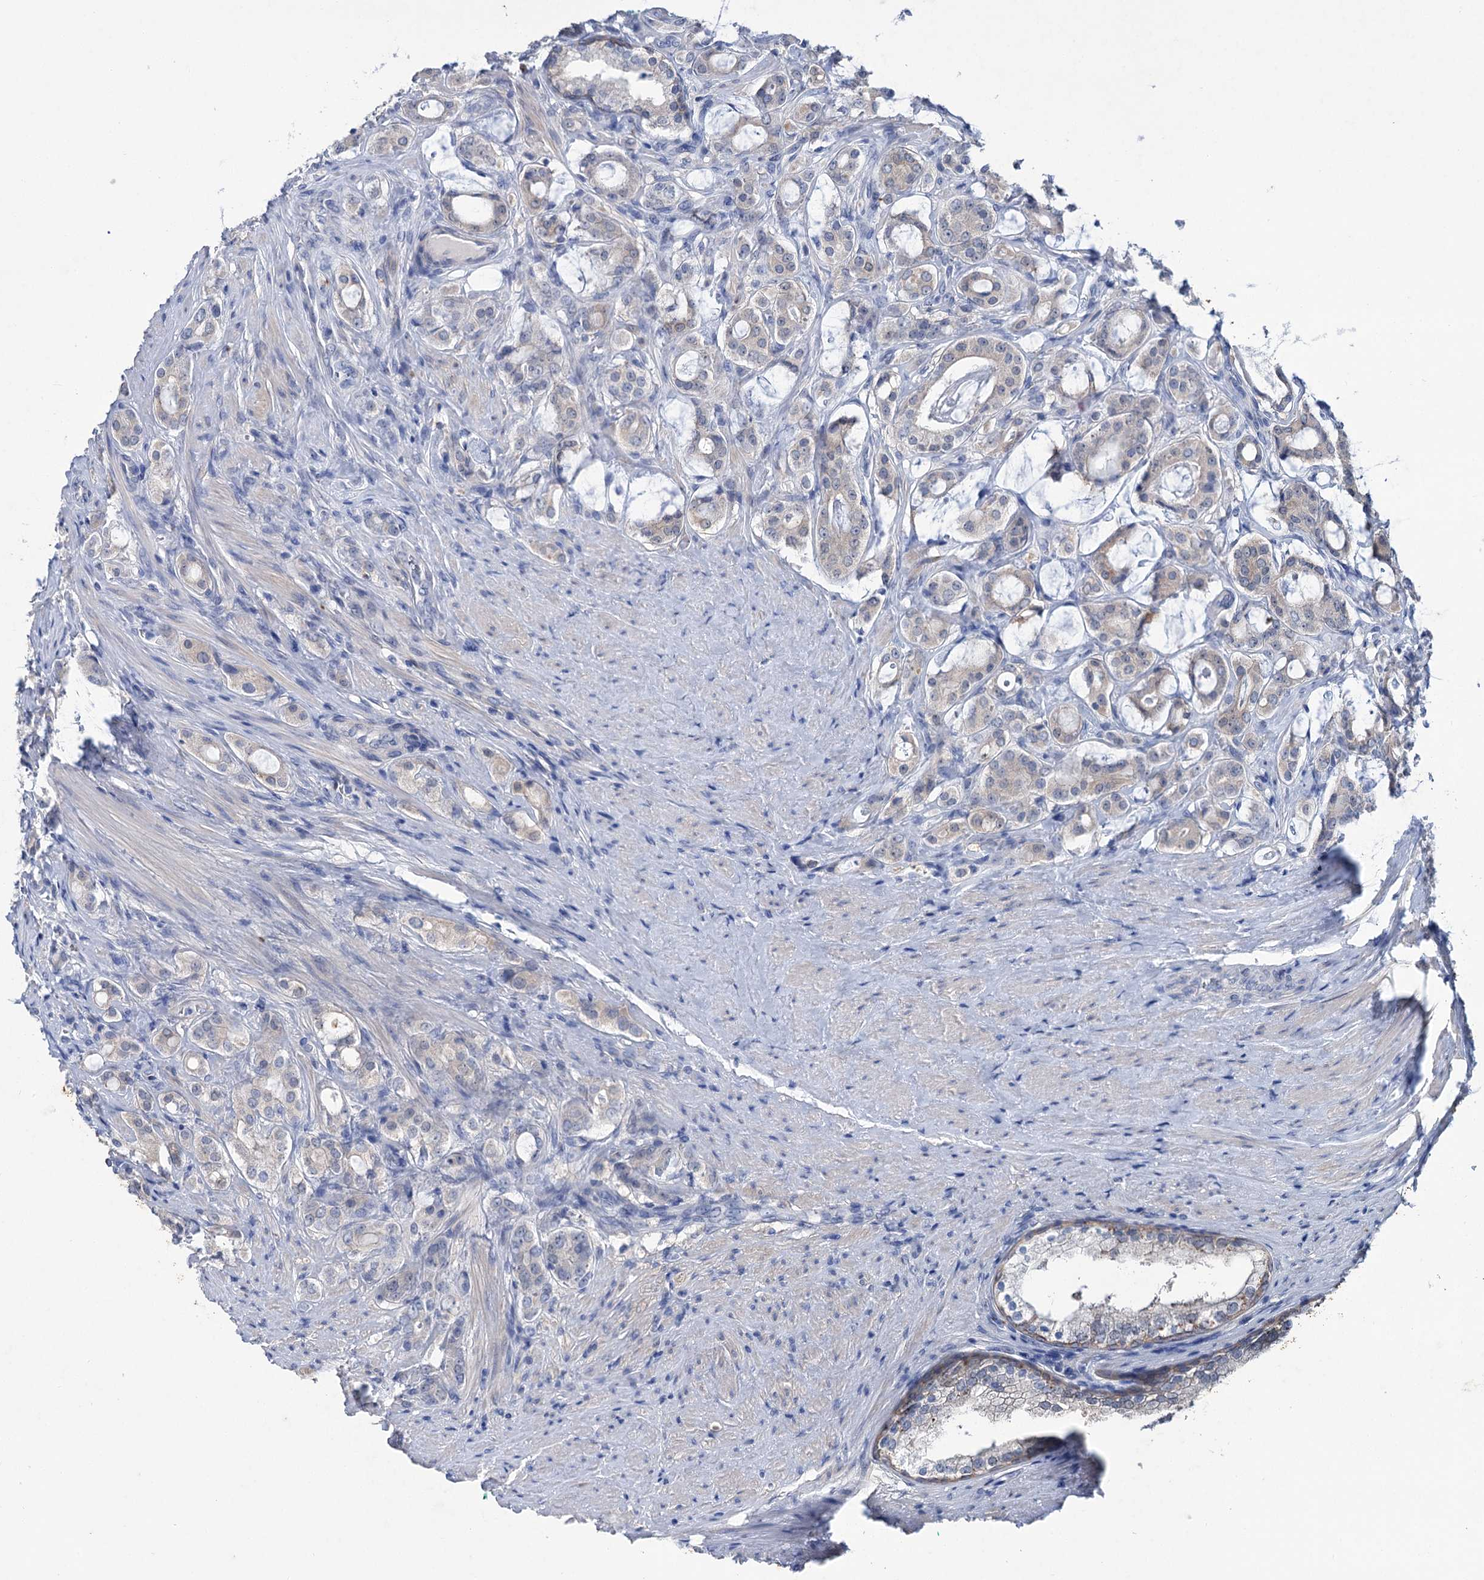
{"staining": {"intensity": "negative", "quantity": "none", "location": "none"}, "tissue": "prostate cancer", "cell_type": "Tumor cells", "image_type": "cancer", "snomed": [{"axis": "morphology", "description": "Adenocarcinoma, High grade"}, {"axis": "topography", "description": "Prostate"}], "caption": "Tumor cells show no significant protein staining in prostate cancer (high-grade adenocarcinoma).", "gene": "LYZL4", "patient": {"sex": "male", "age": 63}}